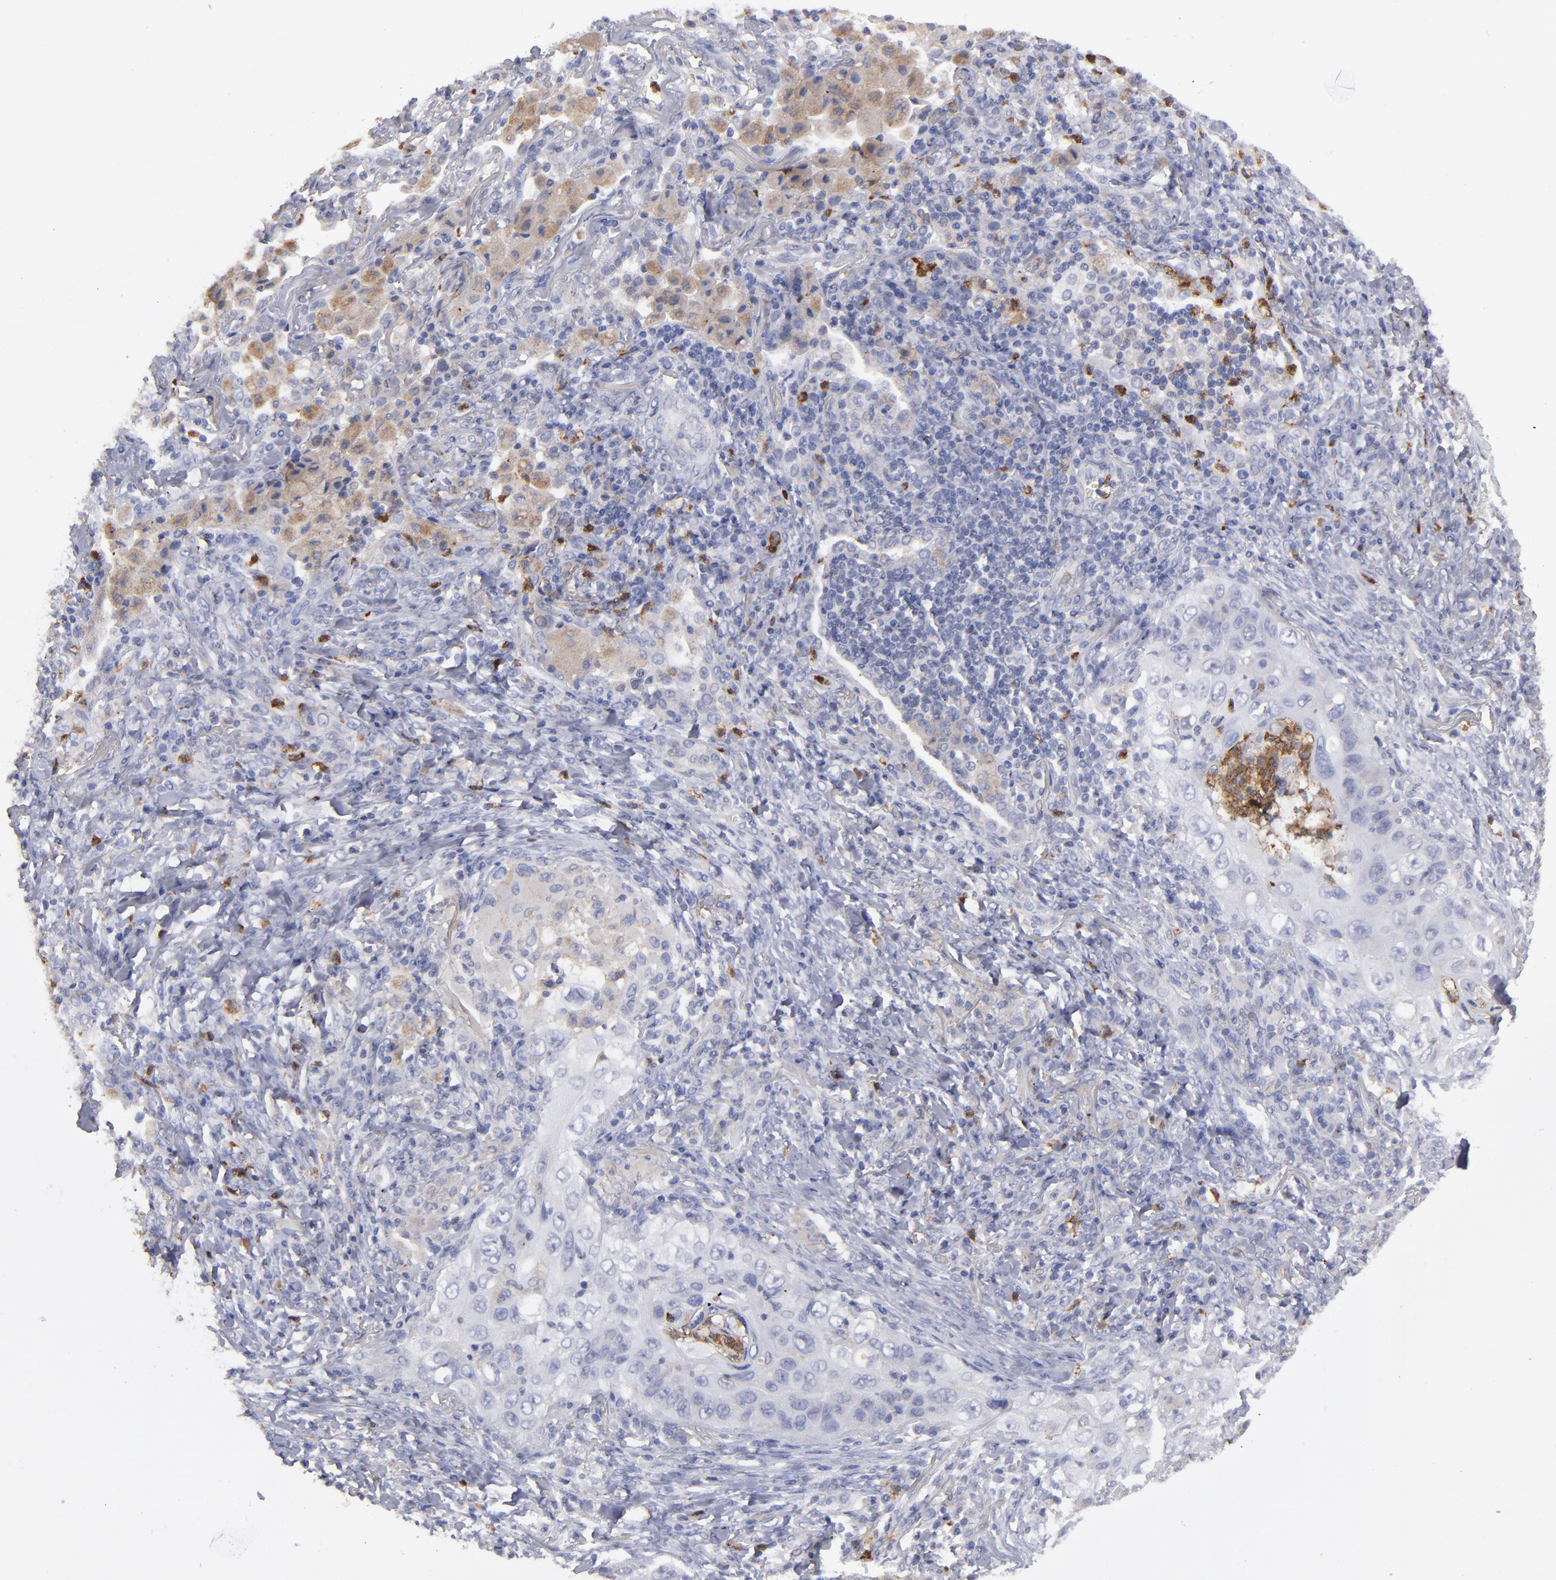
{"staining": {"intensity": "weak", "quantity": "25%-75%", "location": "cytoplasmic/membranous"}, "tissue": "lung cancer", "cell_type": "Tumor cells", "image_type": "cancer", "snomed": [{"axis": "morphology", "description": "Squamous cell carcinoma, NOS"}, {"axis": "topography", "description": "Lung"}], "caption": "Immunohistochemical staining of human squamous cell carcinoma (lung) demonstrates low levels of weak cytoplasmic/membranous expression in about 25%-75% of tumor cells.", "gene": "FGR", "patient": {"sex": "female", "age": 67}}